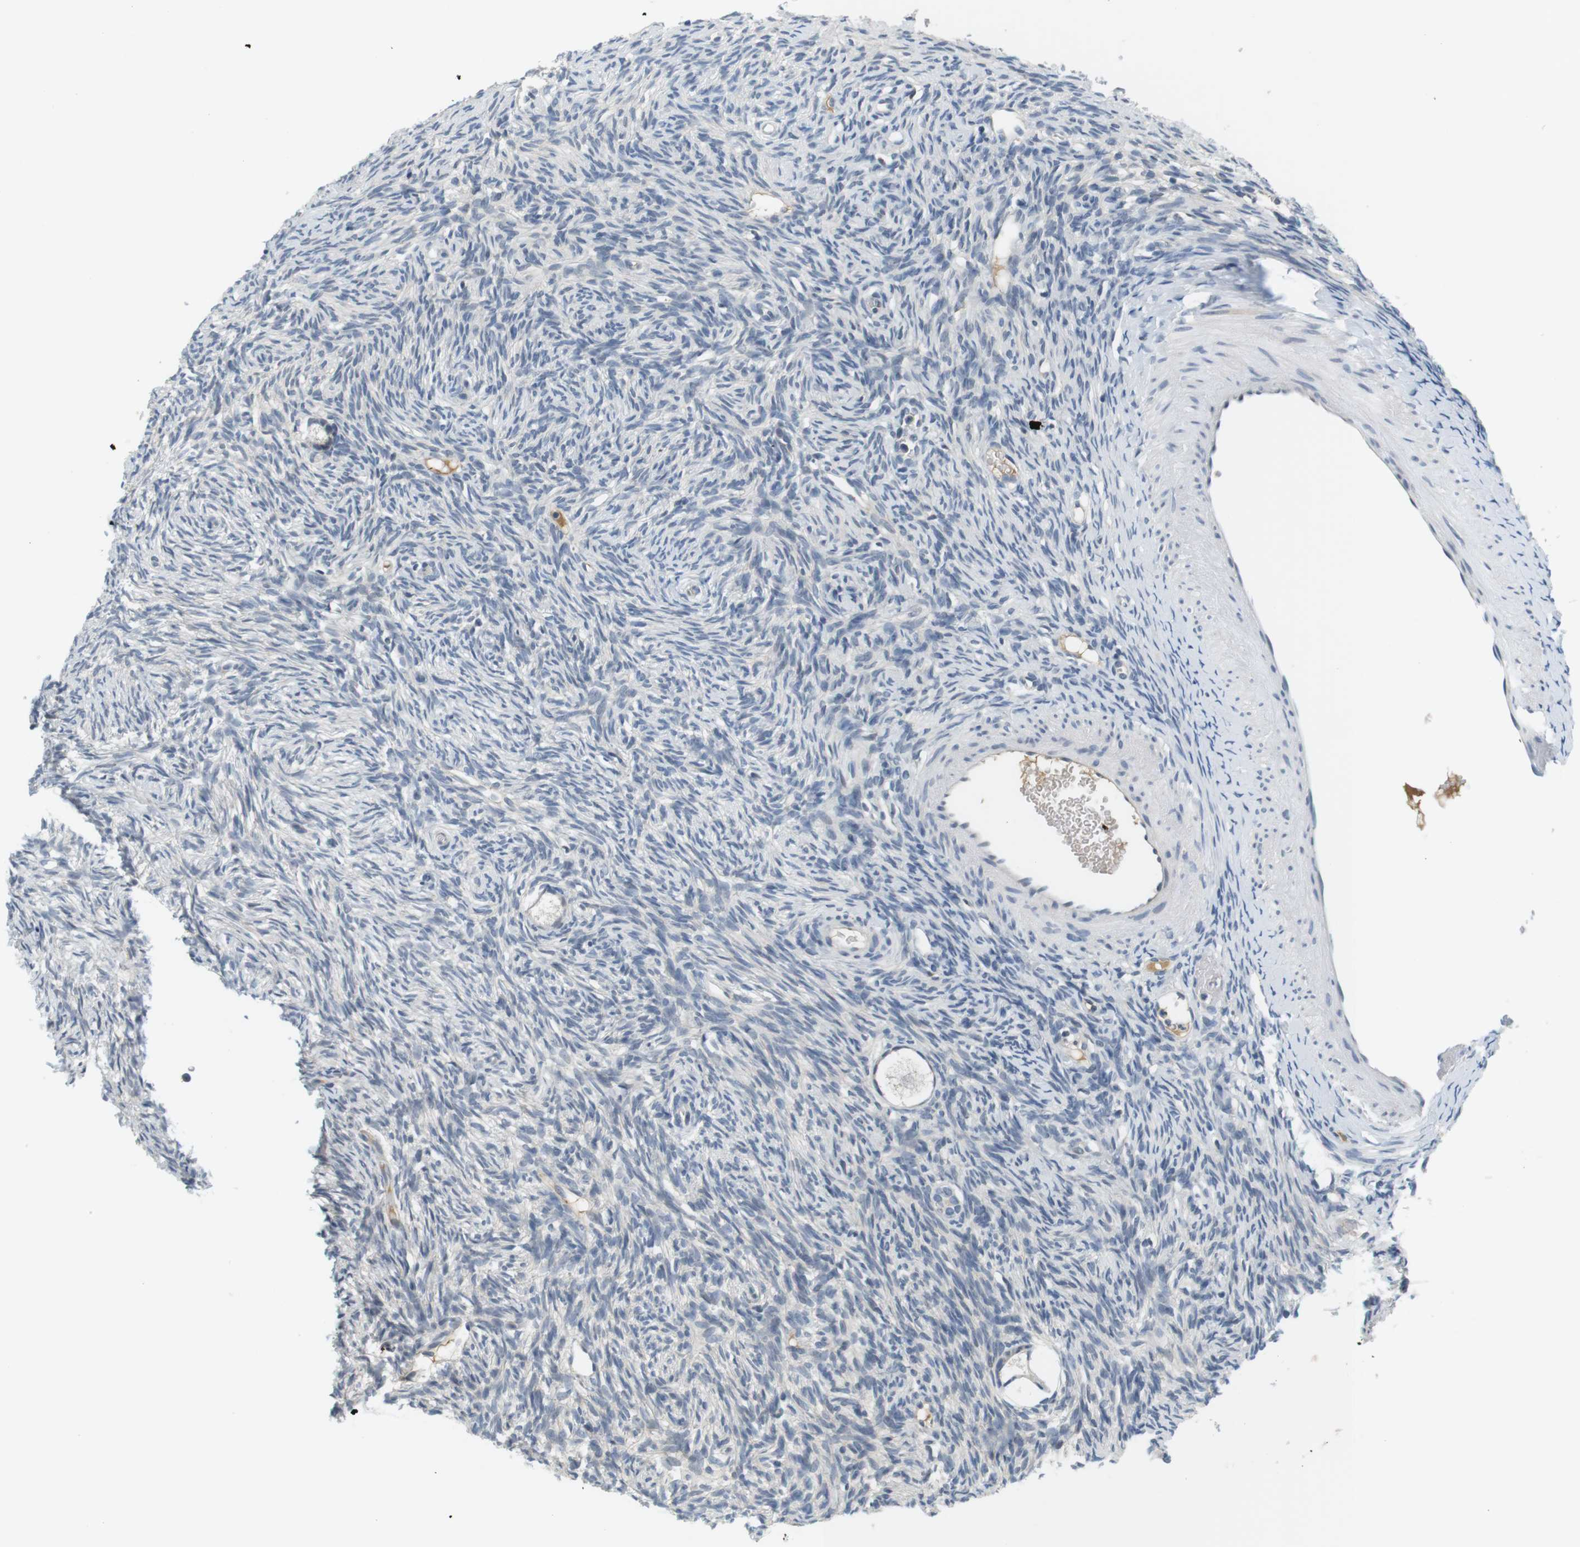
{"staining": {"intensity": "negative", "quantity": "none", "location": "none"}, "tissue": "ovary", "cell_type": "Follicle cells", "image_type": "normal", "snomed": [{"axis": "morphology", "description": "Normal tissue, NOS"}, {"axis": "topography", "description": "Ovary"}], "caption": "A high-resolution image shows immunohistochemistry (IHC) staining of normal ovary, which demonstrates no significant positivity in follicle cells. (DAB immunohistochemistry, high magnification).", "gene": "WNT7A", "patient": {"sex": "female", "age": 33}}